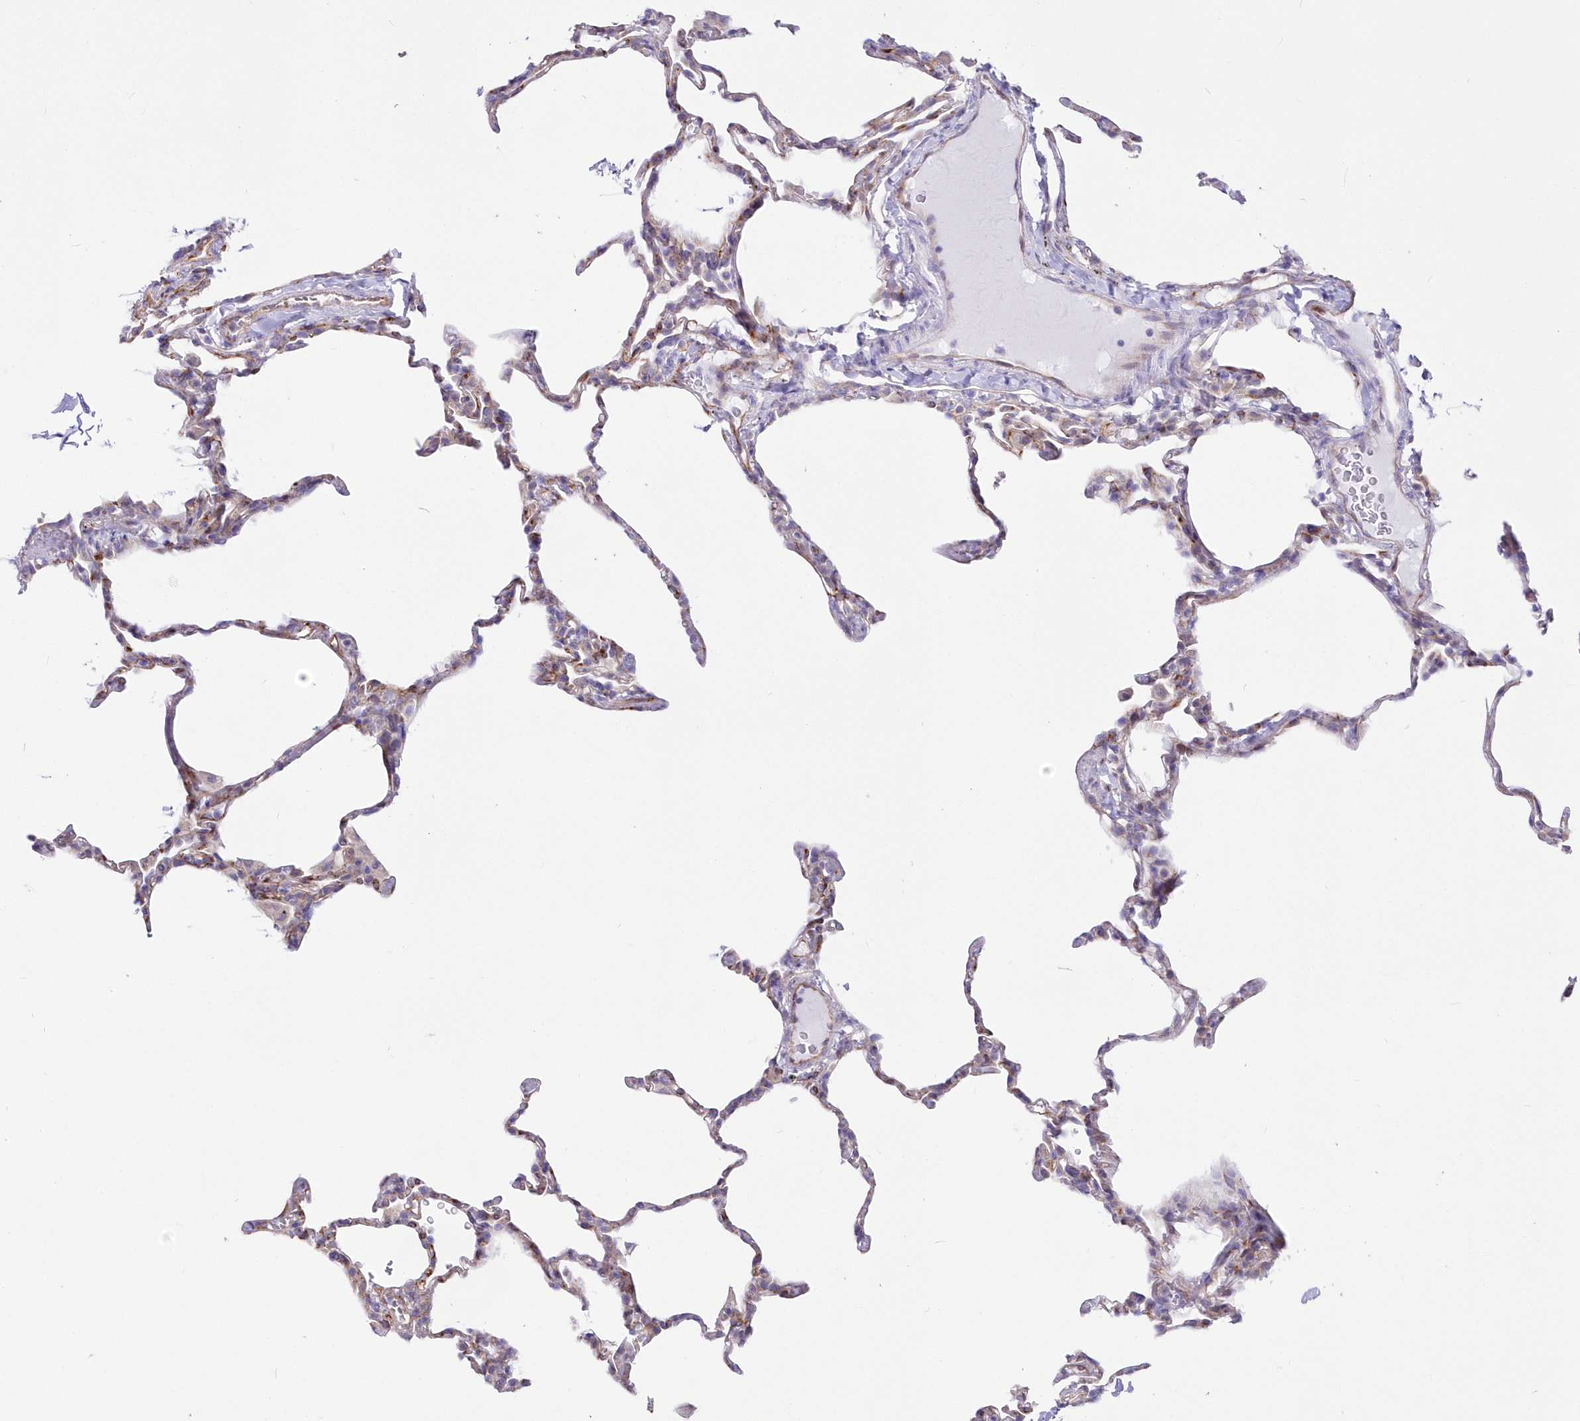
{"staining": {"intensity": "moderate", "quantity": "<25%", "location": "cytoplasmic/membranous"}, "tissue": "lung", "cell_type": "Alveolar cells", "image_type": "normal", "snomed": [{"axis": "morphology", "description": "Normal tissue, NOS"}, {"axis": "topography", "description": "Lung"}], "caption": "This histopathology image displays benign lung stained with immunohistochemistry to label a protein in brown. The cytoplasmic/membranous of alveolar cells show moderate positivity for the protein. Nuclei are counter-stained blue.", "gene": "YTHDC2", "patient": {"sex": "male", "age": 20}}